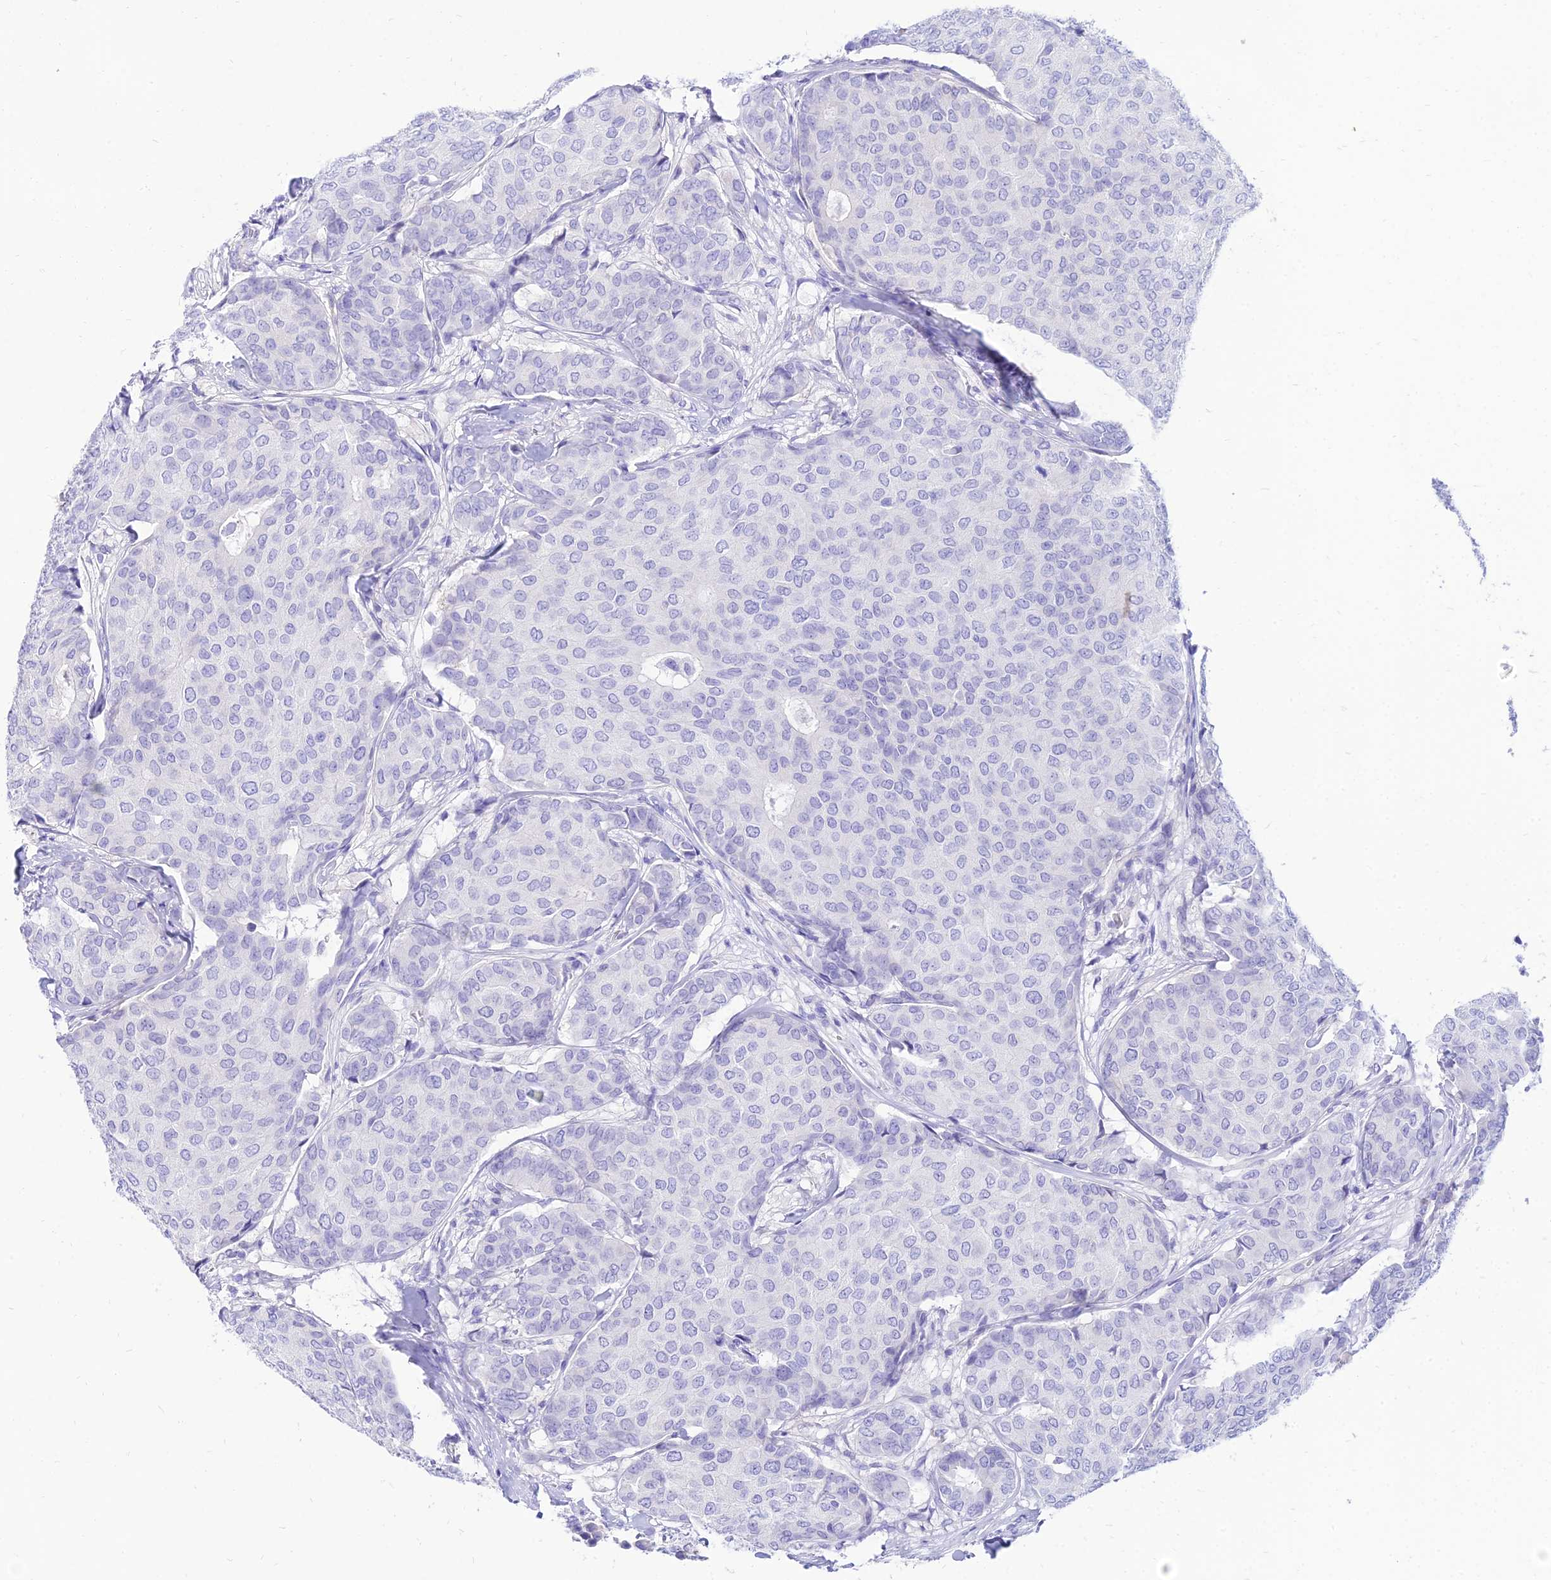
{"staining": {"intensity": "negative", "quantity": "none", "location": "none"}, "tissue": "breast cancer", "cell_type": "Tumor cells", "image_type": "cancer", "snomed": [{"axis": "morphology", "description": "Duct carcinoma"}, {"axis": "topography", "description": "Breast"}], "caption": "Micrograph shows no protein positivity in tumor cells of breast cancer (intraductal carcinoma) tissue.", "gene": "TAC3", "patient": {"sex": "female", "age": 75}}